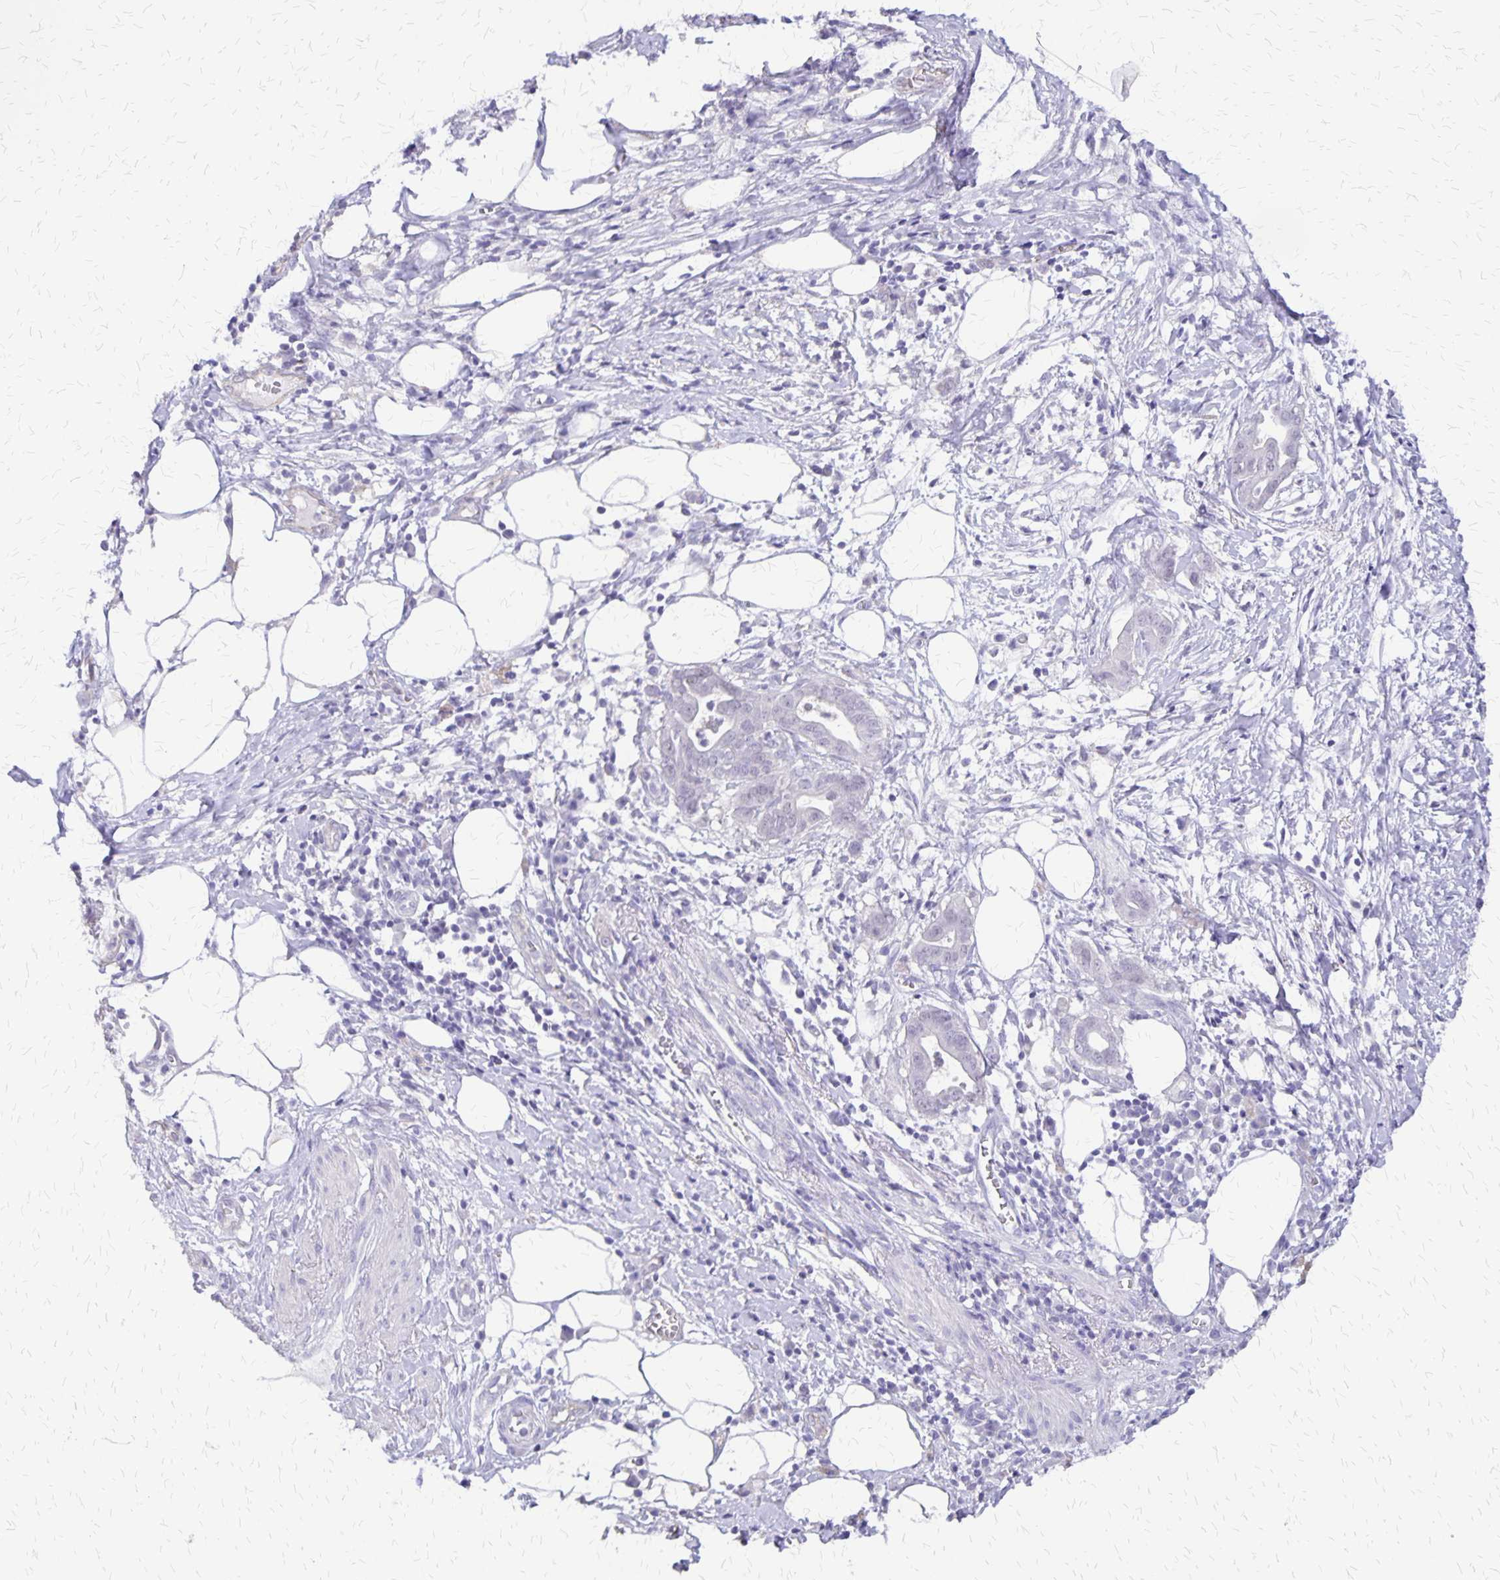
{"staining": {"intensity": "negative", "quantity": "none", "location": "none"}, "tissue": "pancreatic cancer", "cell_type": "Tumor cells", "image_type": "cancer", "snomed": [{"axis": "morphology", "description": "Adenocarcinoma, NOS"}, {"axis": "topography", "description": "Pancreas"}], "caption": "High magnification brightfield microscopy of pancreatic cancer (adenocarcinoma) stained with DAB (3,3'-diaminobenzidine) (brown) and counterstained with hematoxylin (blue): tumor cells show no significant expression.", "gene": "SI", "patient": {"sex": "male", "age": 61}}